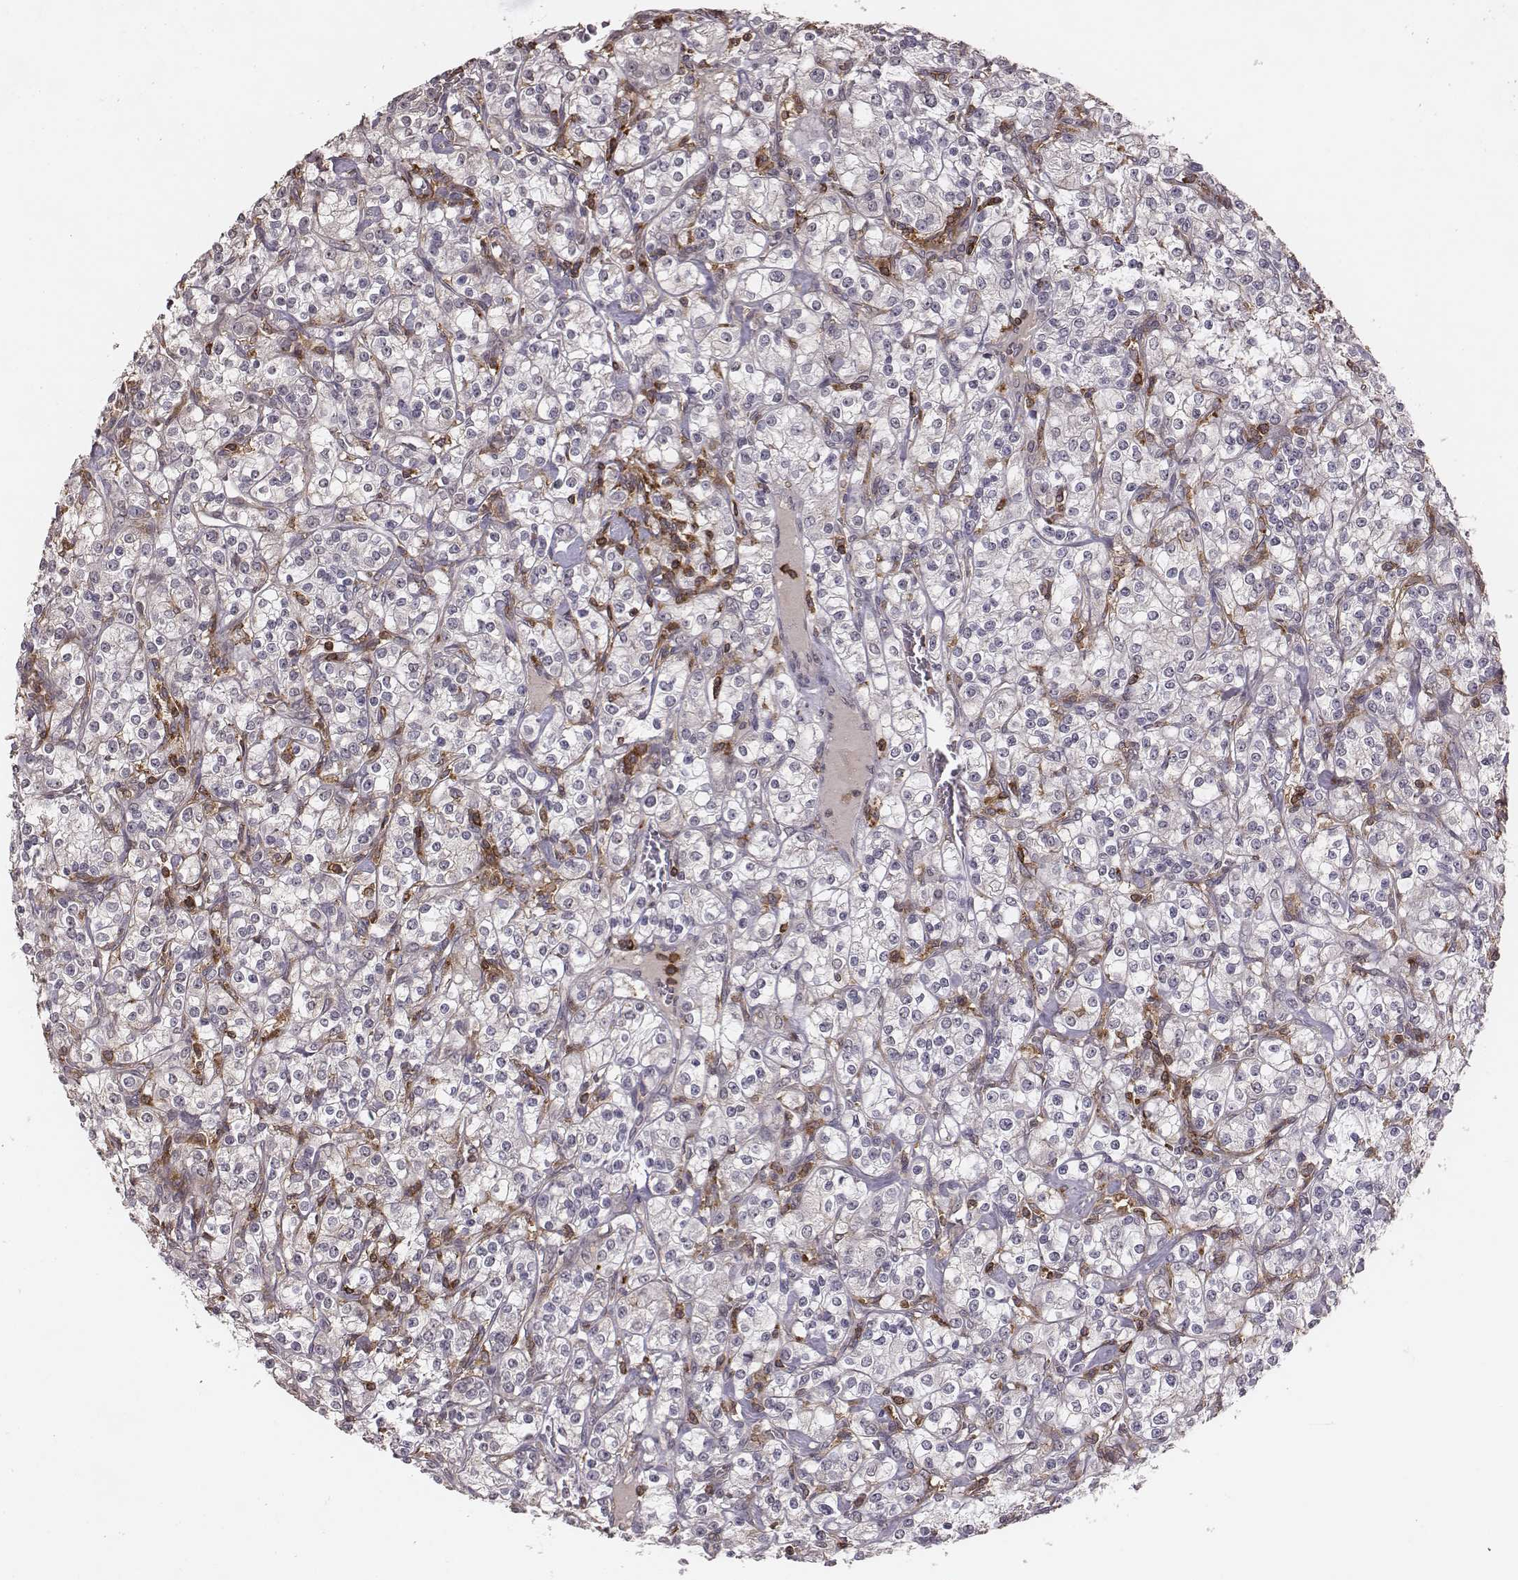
{"staining": {"intensity": "negative", "quantity": "none", "location": "none"}, "tissue": "renal cancer", "cell_type": "Tumor cells", "image_type": "cancer", "snomed": [{"axis": "morphology", "description": "Adenocarcinoma, NOS"}, {"axis": "topography", "description": "Kidney"}], "caption": "An immunohistochemistry image of renal adenocarcinoma is shown. There is no staining in tumor cells of renal adenocarcinoma. (DAB immunohistochemistry visualized using brightfield microscopy, high magnification).", "gene": "PILRA", "patient": {"sex": "male", "age": 77}}